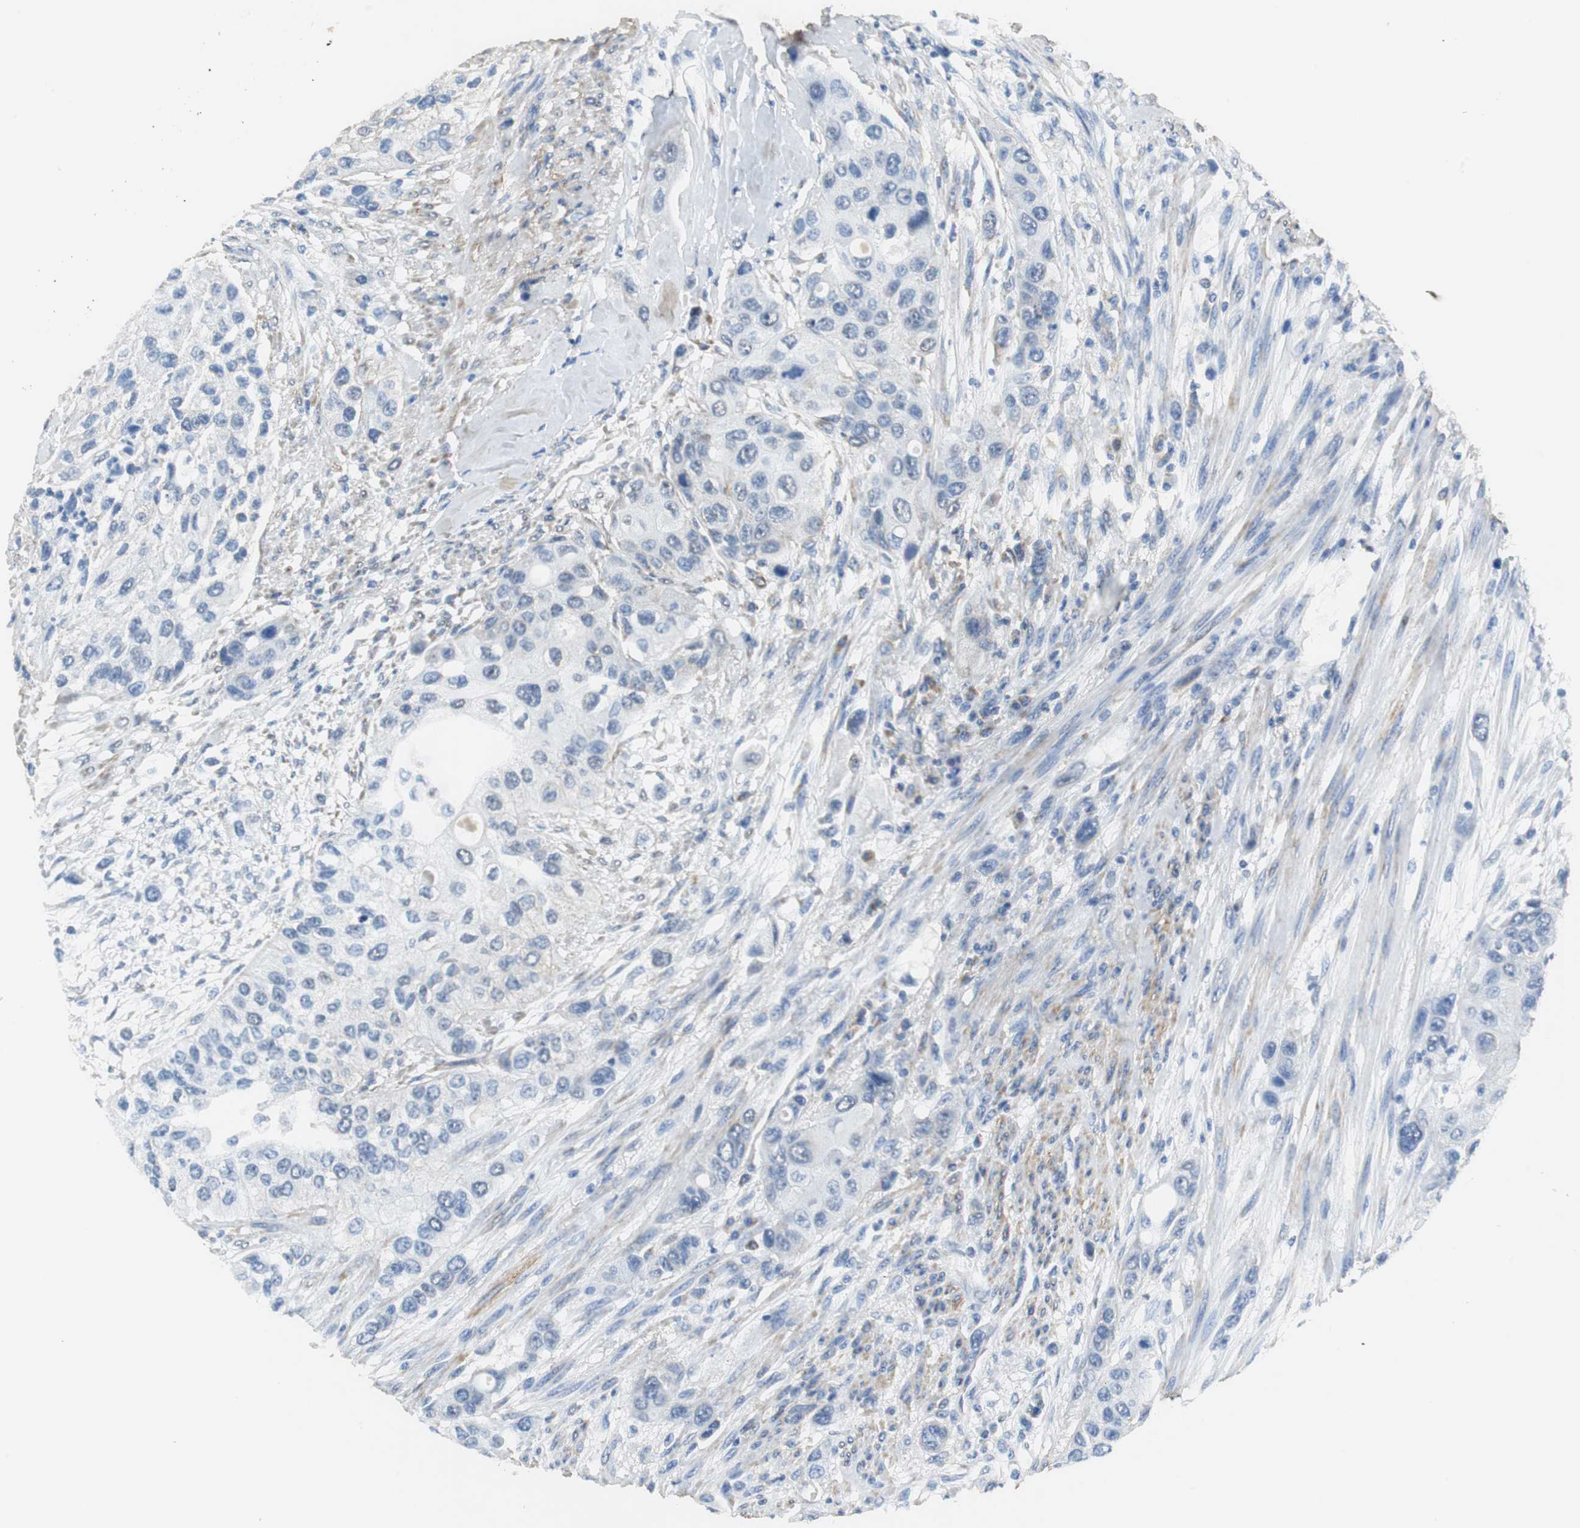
{"staining": {"intensity": "negative", "quantity": "none", "location": "none"}, "tissue": "urothelial cancer", "cell_type": "Tumor cells", "image_type": "cancer", "snomed": [{"axis": "morphology", "description": "Urothelial carcinoma, High grade"}, {"axis": "topography", "description": "Urinary bladder"}], "caption": "Urothelial carcinoma (high-grade) was stained to show a protein in brown. There is no significant positivity in tumor cells. The staining was performed using DAB to visualize the protein expression in brown, while the nuclei were stained in blue with hematoxylin (Magnification: 20x).", "gene": "NNT", "patient": {"sex": "female", "age": 56}}